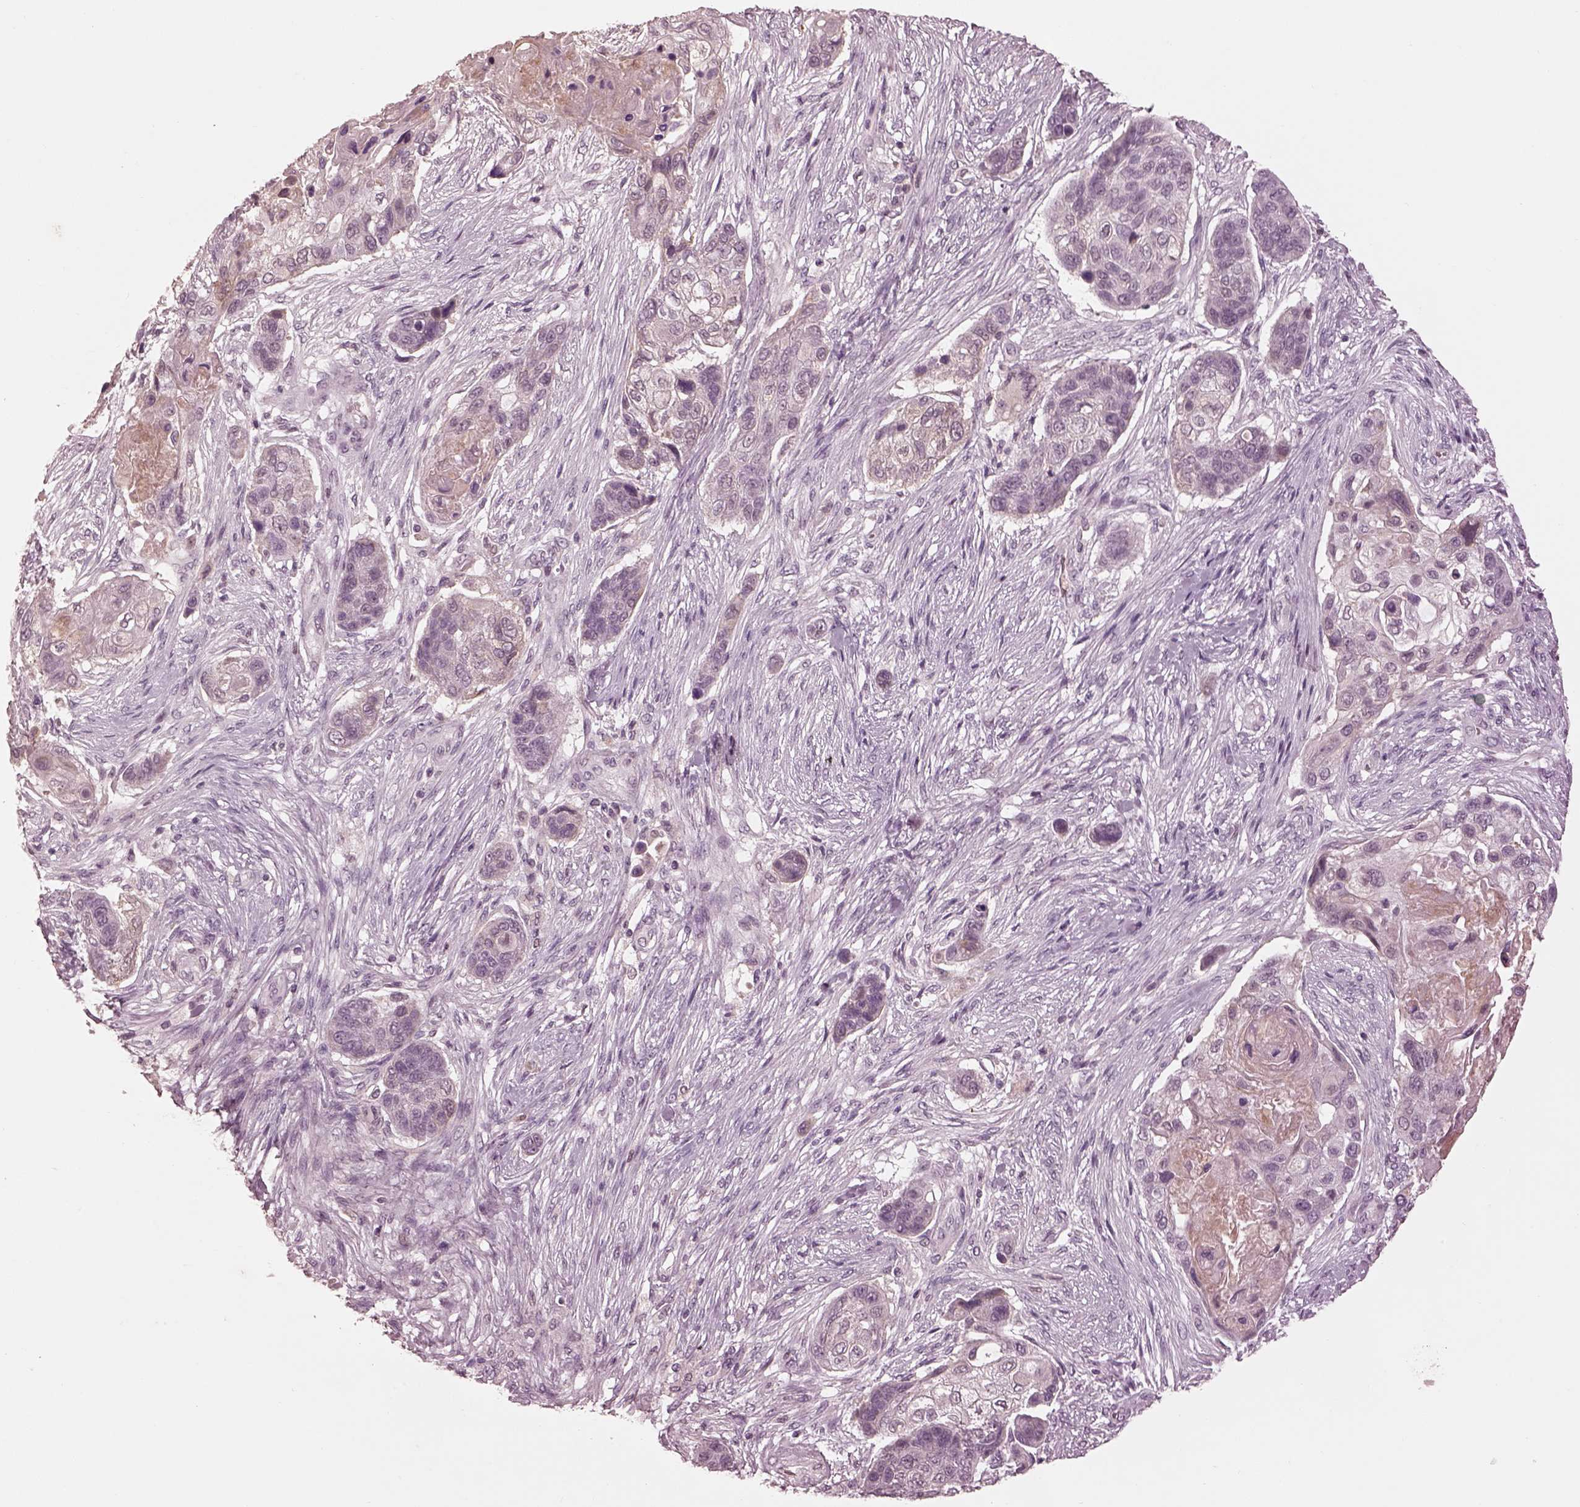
{"staining": {"intensity": "negative", "quantity": "none", "location": "none"}, "tissue": "lung cancer", "cell_type": "Tumor cells", "image_type": "cancer", "snomed": [{"axis": "morphology", "description": "Squamous cell carcinoma, NOS"}, {"axis": "topography", "description": "Lung"}], "caption": "Photomicrograph shows no protein positivity in tumor cells of squamous cell carcinoma (lung) tissue.", "gene": "KCNA2", "patient": {"sex": "male", "age": 69}}